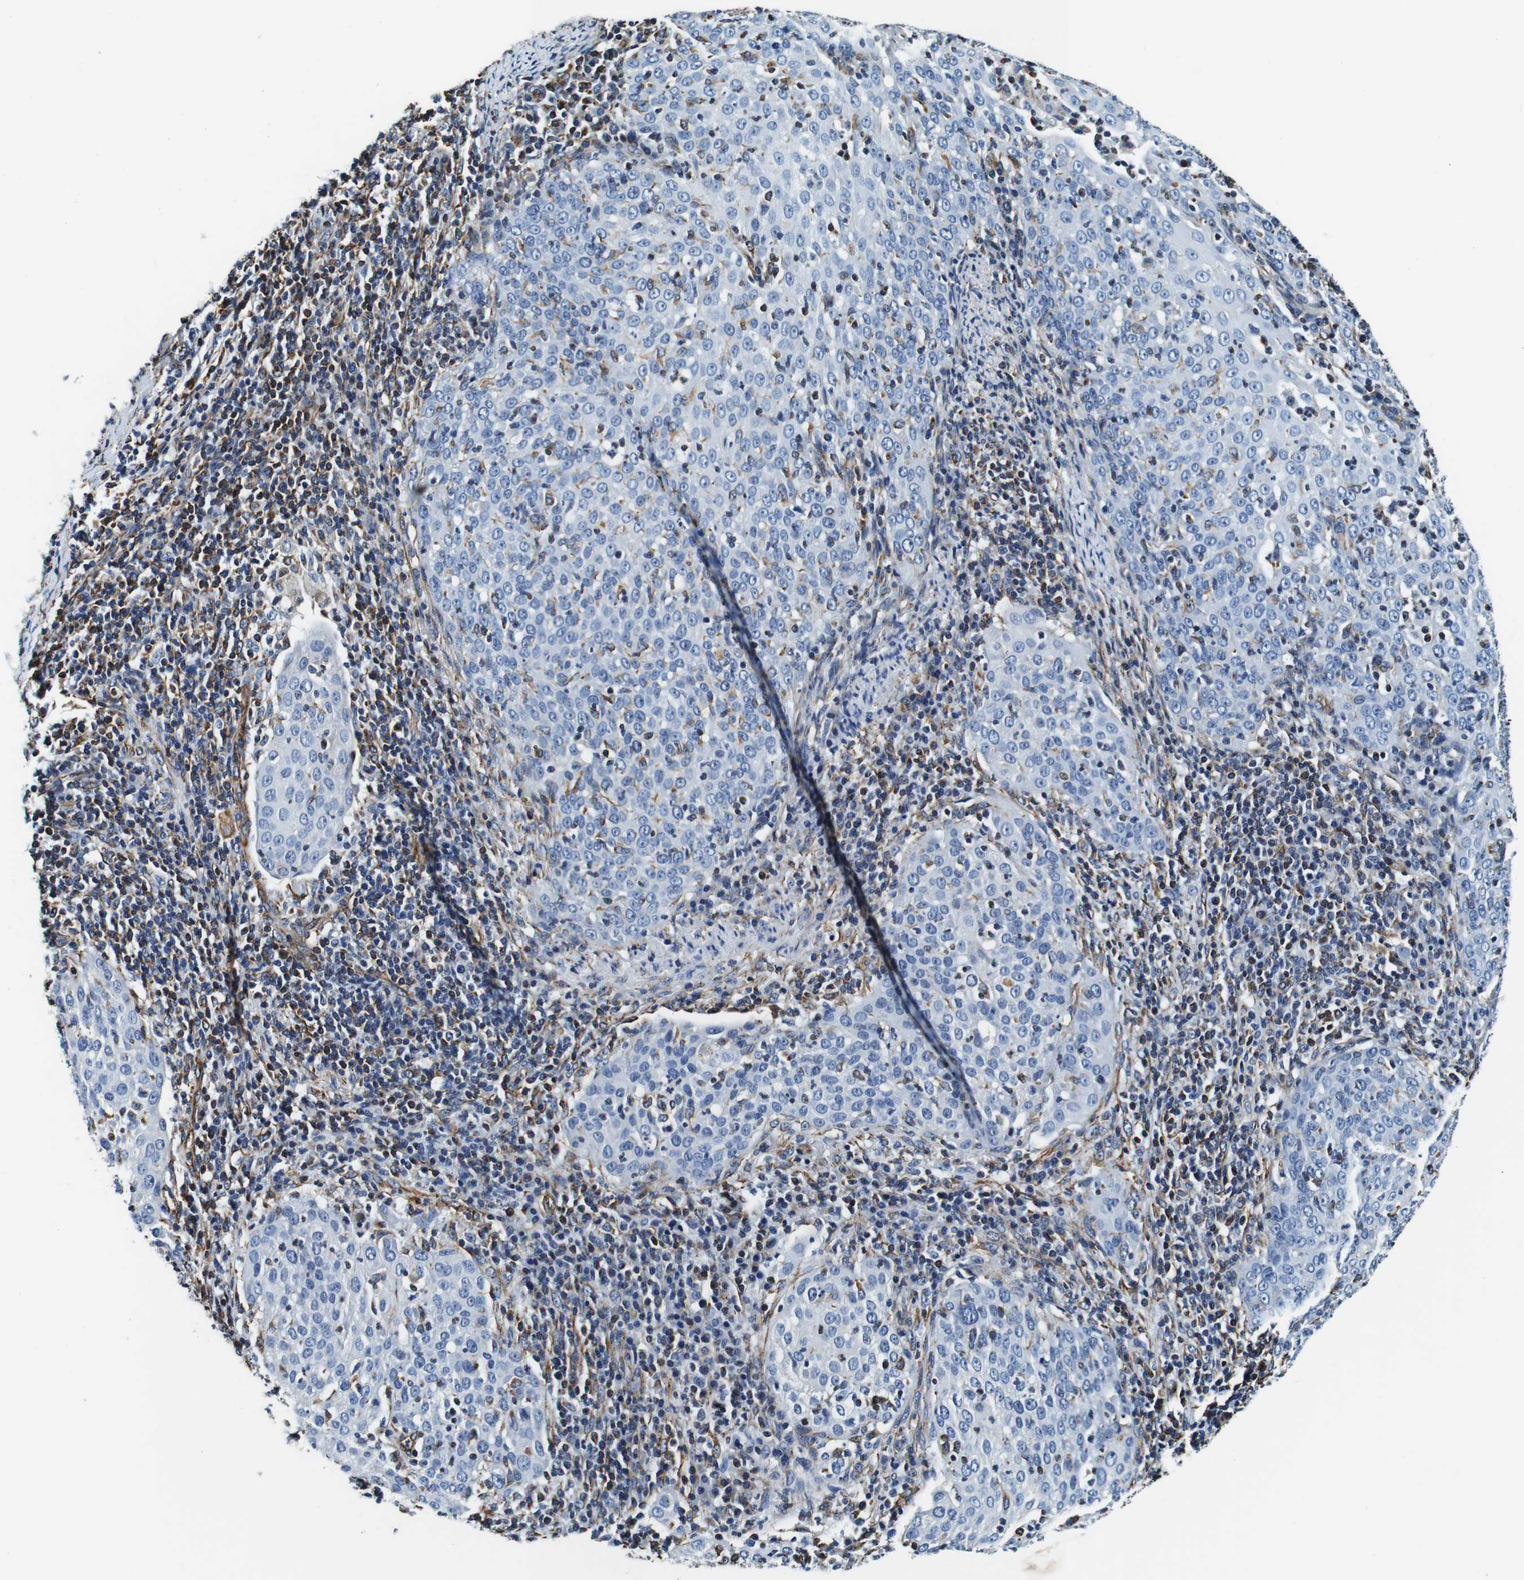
{"staining": {"intensity": "negative", "quantity": "none", "location": "none"}, "tissue": "cervical cancer", "cell_type": "Tumor cells", "image_type": "cancer", "snomed": [{"axis": "morphology", "description": "Squamous cell carcinoma, NOS"}, {"axis": "topography", "description": "Cervix"}], "caption": "Cervical cancer (squamous cell carcinoma) was stained to show a protein in brown. There is no significant expression in tumor cells.", "gene": "GJE1", "patient": {"sex": "female", "age": 51}}